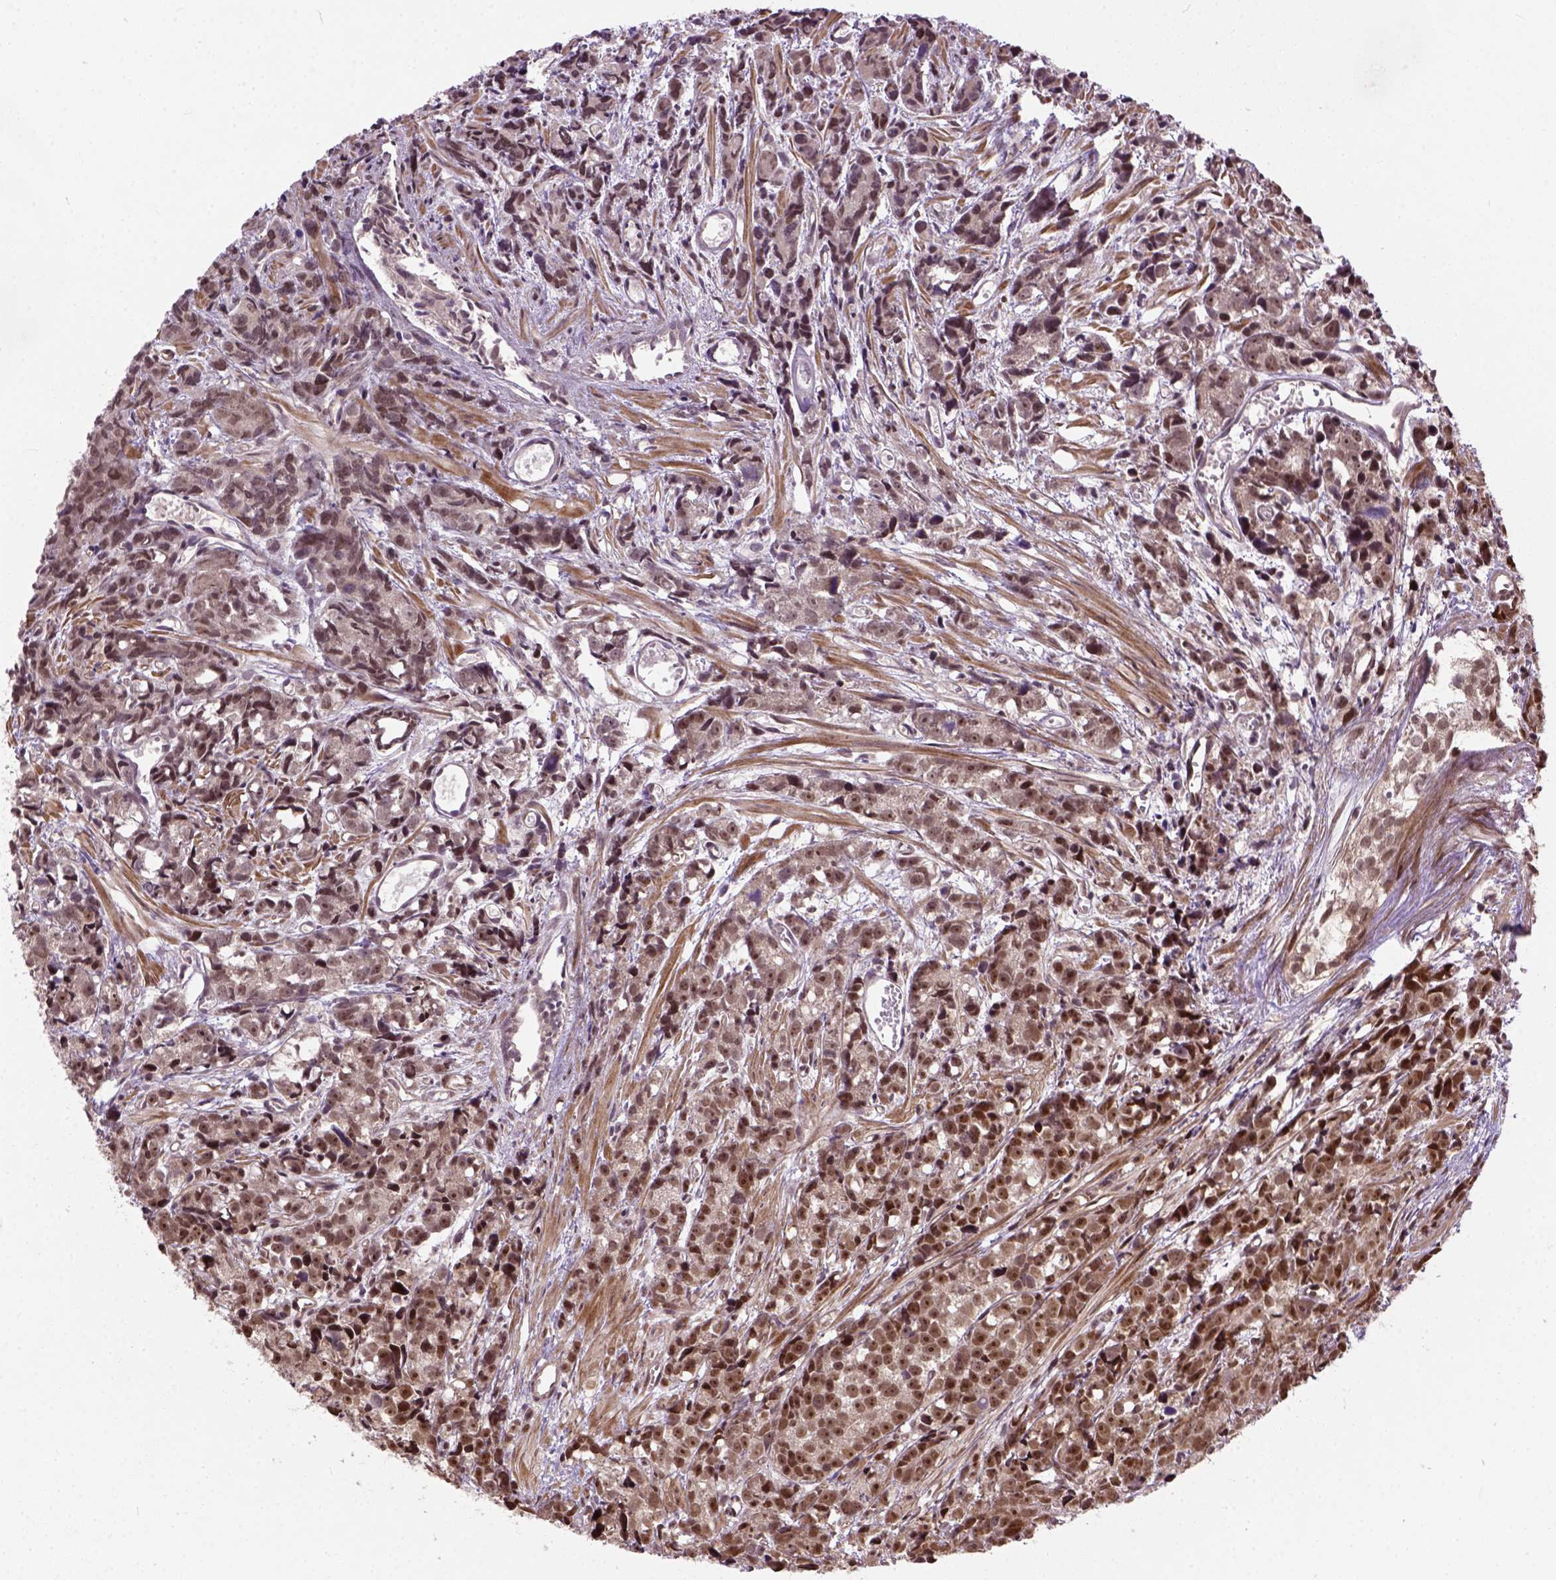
{"staining": {"intensity": "moderate", "quantity": ">75%", "location": "nuclear"}, "tissue": "prostate cancer", "cell_type": "Tumor cells", "image_type": "cancer", "snomed": [{"axis": "morphology", "description": "Adenocarcinoma, High grade"}, {"axis": "topography", "description": "Prostate"}], "caption": "Protein expression analysis of prostate cancer (adenocarcinoma (high-grade)) shows moderate nuclear staining in about >75% of tumor cells. The protein is stained brown, and the nuclei are stained in blue (DAB IHC with brightfield microscopy, high magnification).", "gene": "ZNF630", "patient": {"sex": "male", "age": 77}}